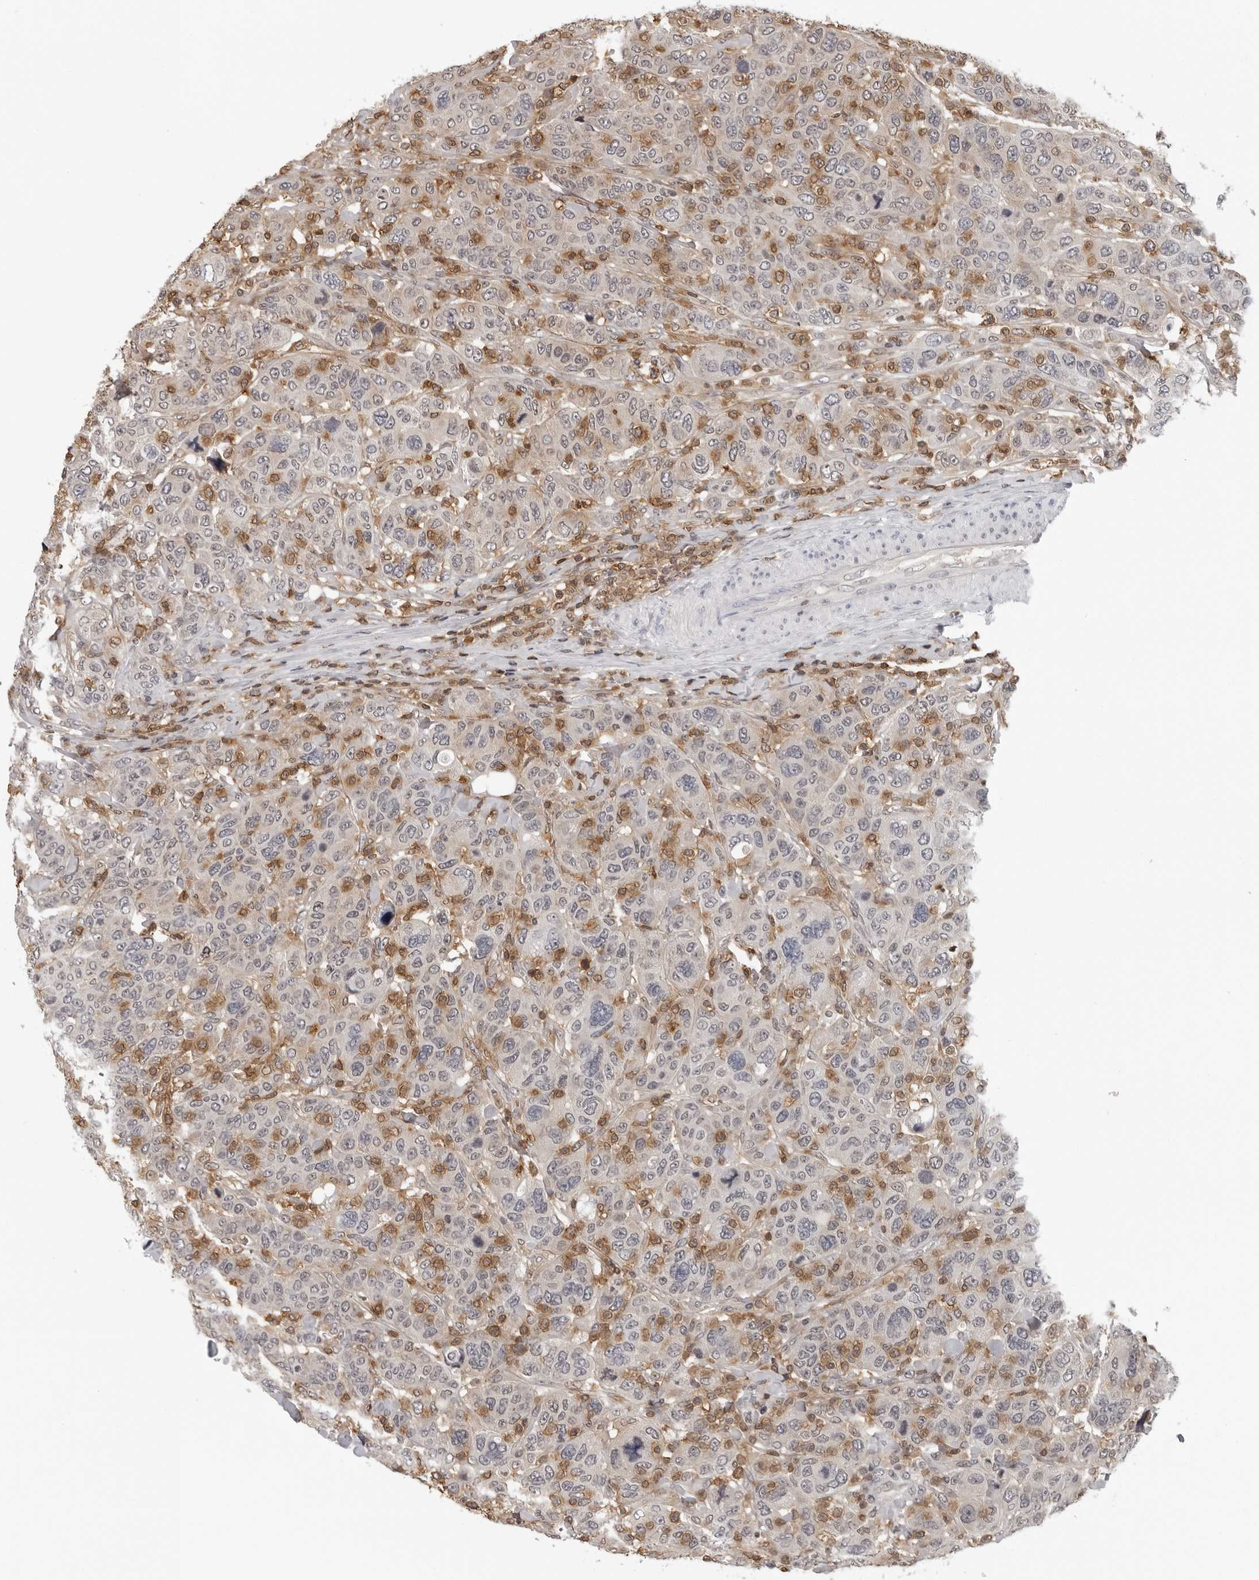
{"staining": {"intensity": "negative", "quantity": "none", "location": "none"}, "tissue": "breast cancer", "cell_type": "Tumor cells", "image_type": "cancer", "snomed": [{"axis": "morphology", "description": "Duct carcinoma"}, {"axis": "topography", "description": "Breast"}], "caption": "Tumor cells are negative for protein expression in human breast infiltrating ductal carcinoma. (Stains: DAB (3,3'-diaminobenzidine) immunohistochemistry (IHC) with hematoxylin counter stain, Microscopy: brightfield microscopy at high magnification).", "gene": "HSPH1", "patient": {"sex": "female", "age": 37}}